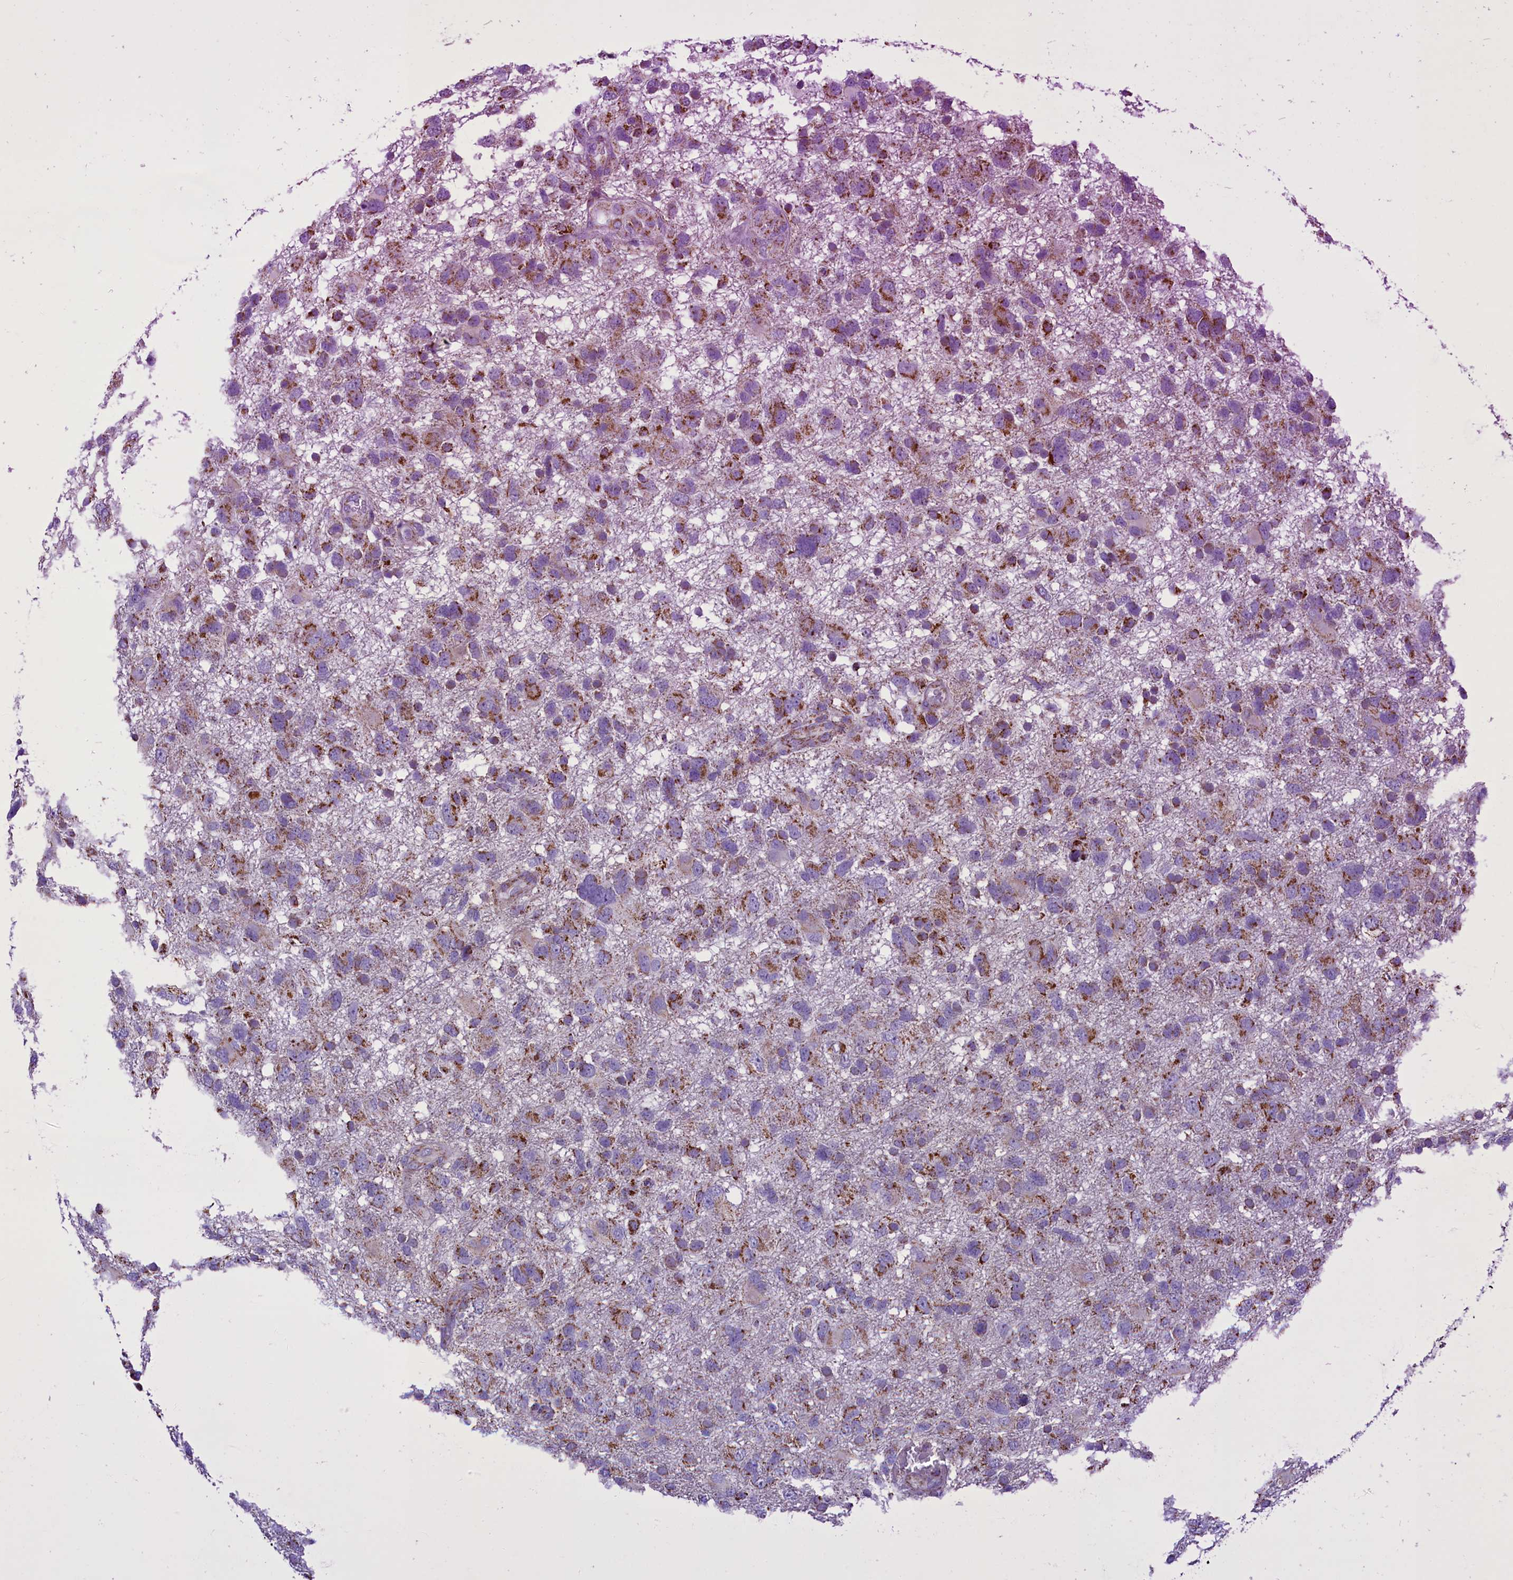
{"staining": {"intensity": "moderate", "quantity": "25%-75%", "location": "cytoplasmic/membranous"}, "tissue": "glioma", "cell_type": "Tumor cells", "image_type": "cancer", "snomed": [{"axis": "morphology", "description": "Glioma, malignant, High grade"}, {"axis": "topography", "description": "Brain"}], "caption": "A high-resolution photomicrograph shows immunohistochemistry (IHC) staining of malignant high-grade glioma, which displays moderate cytoplasmic/membranous positivity in about 25%-75% of tumor cells.", "gene": "ICA1L", "patient": {"sex": "male", "age": 61}}